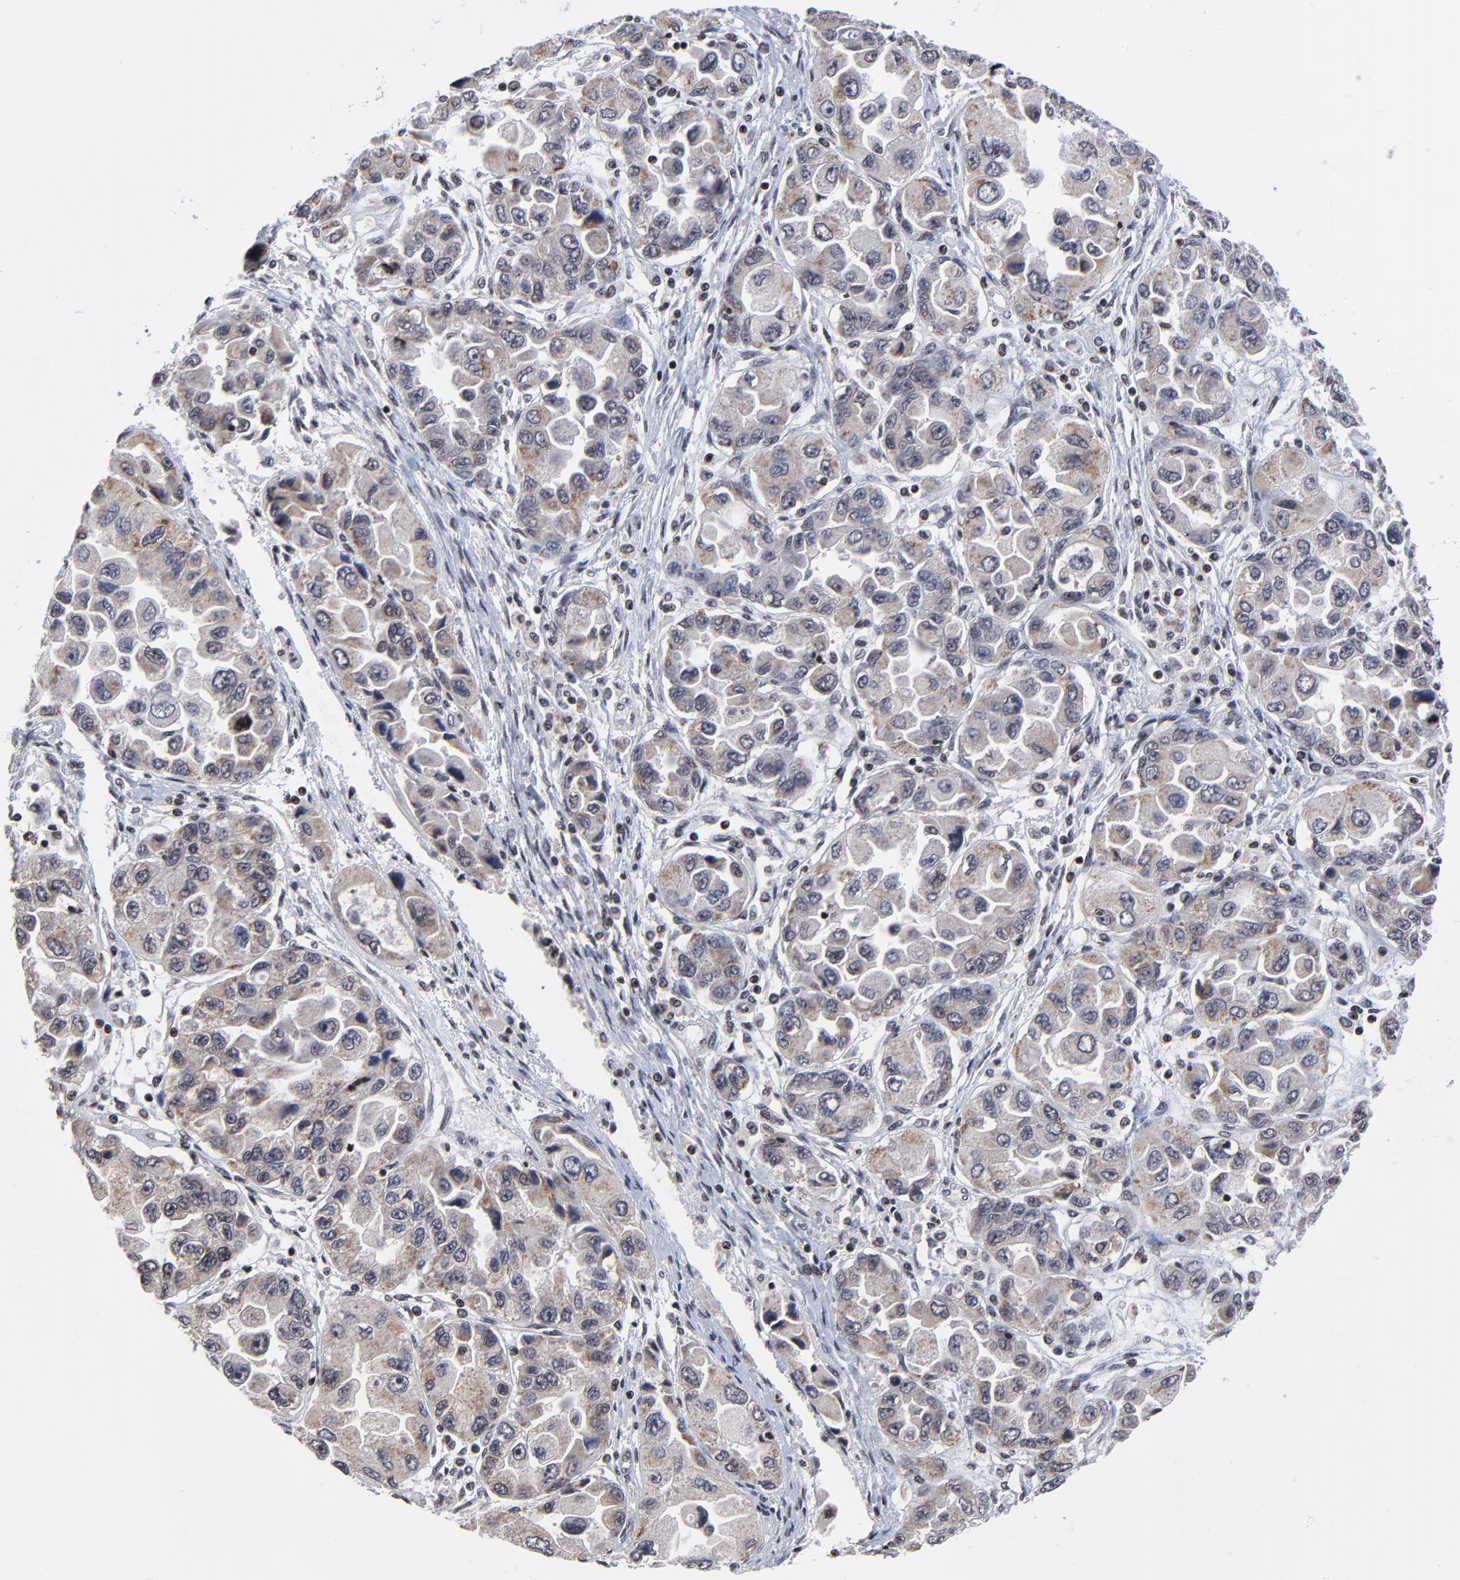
{"staining": {"intensity": "weak", "quantity": ">75%", "location": "cytoplasmic/membranous"}, "tissue": "ovarian cancer", "cell_type": "Tumor cells", "image_type": "cancer", "snomed": [{"axis": "morphology", "description": "Cystadenocarcinoma, serous, NOS"}, {"axis": "topography", "description": "Ovary"}], "caption": "Protein expression analysis of human ovarian cancer reveals weak cytoplasmic/membranous expression in approximately >75% of tumor cells.", "gene": "ZNF777", "patient": {"sex": "female", "age": 84}}